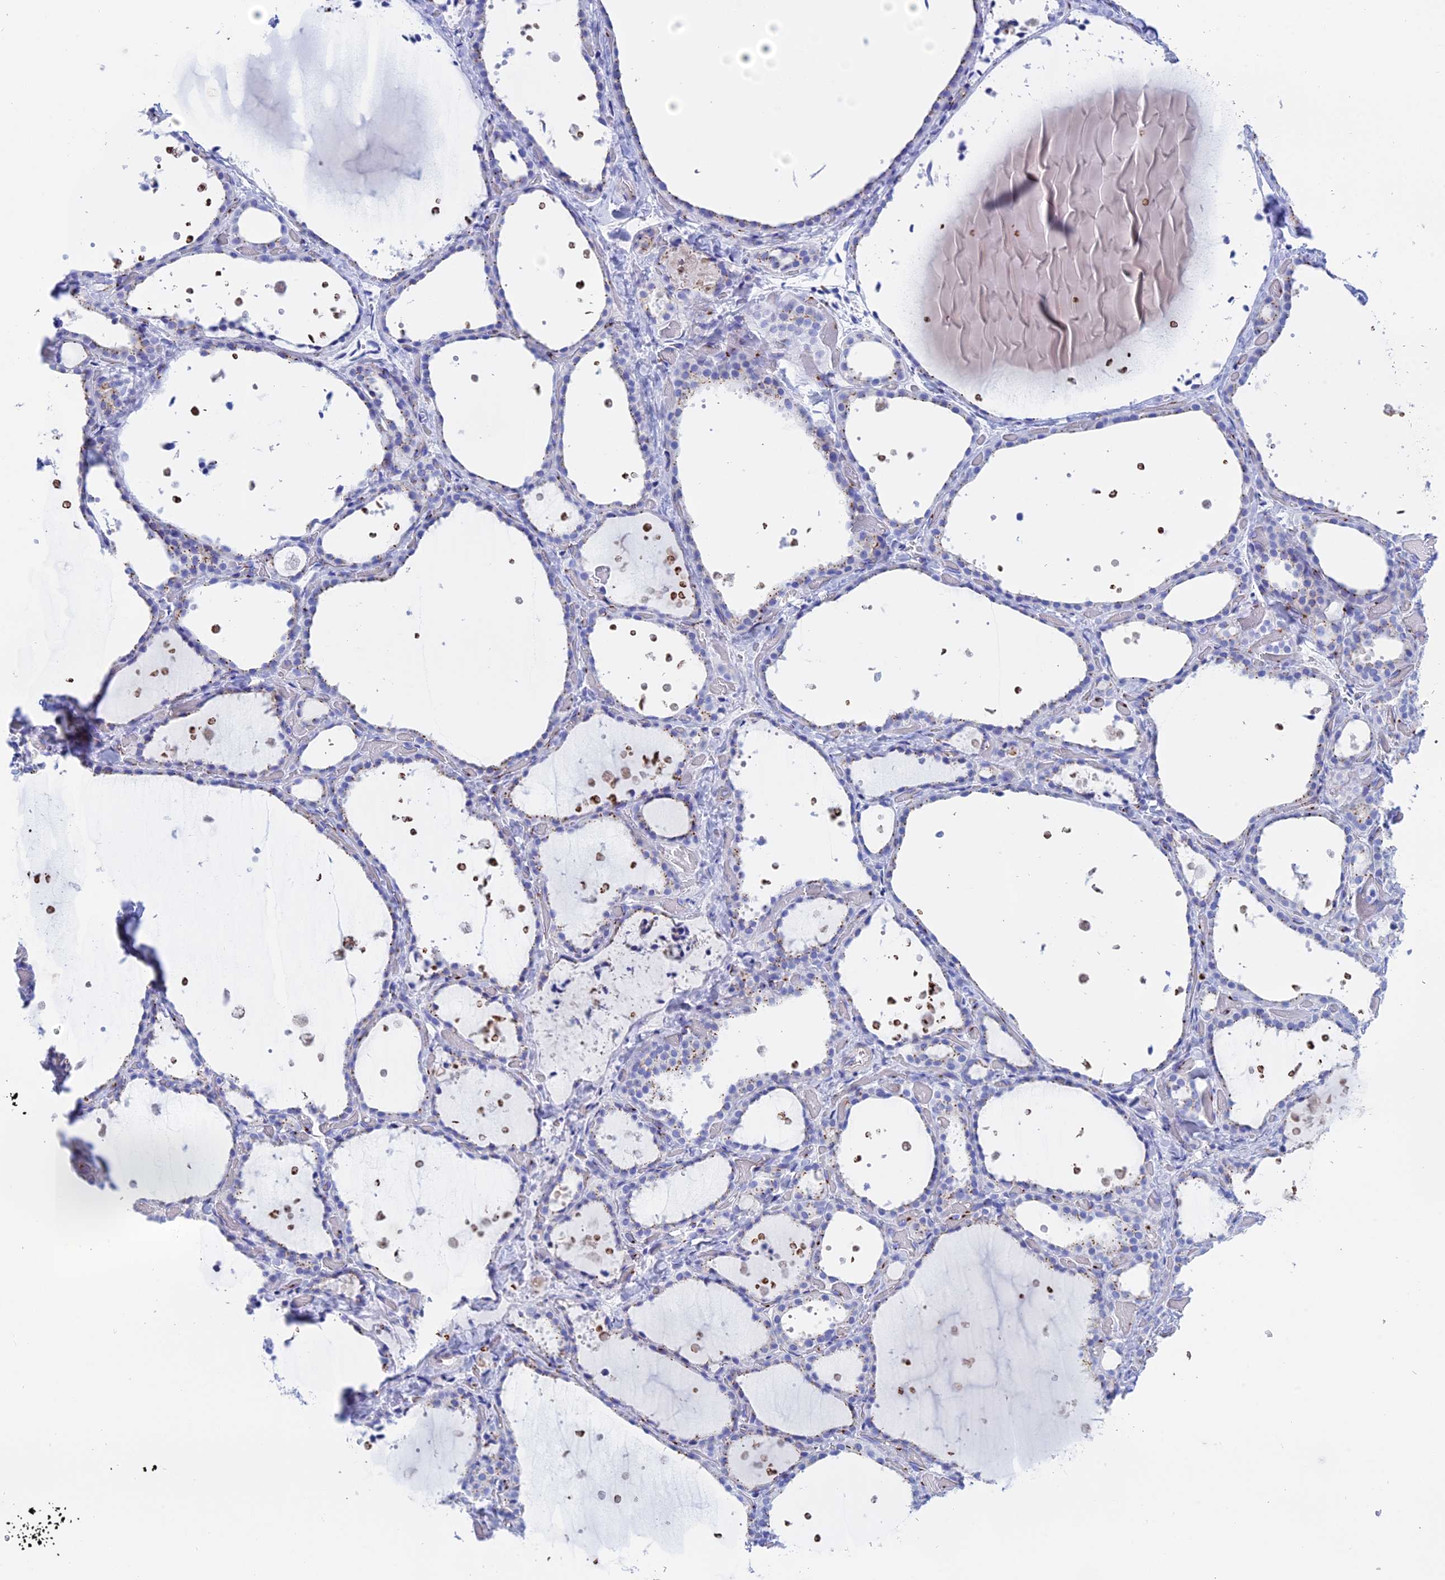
{"staining": {"intensity": "moderate", "quantity": "<25%", "location": "cytoplasmic/membranous"}, "tissue": "thyroid gland", "cell_type": "Glandular cells", "image_type": "normal", "snomed": [{"axis": "morphology", "description": "Normal tissue, NOS"}, {"axis": "topography", "description": "Thyroid gland"}], "caption": "A brown stain shows moderate cytoplasmic/membranous staining of a protein in glandular cells of unremarkable human thyroid gland.", "gene": "ERICH4", "patient": {"sex": "female", "age": 44}}